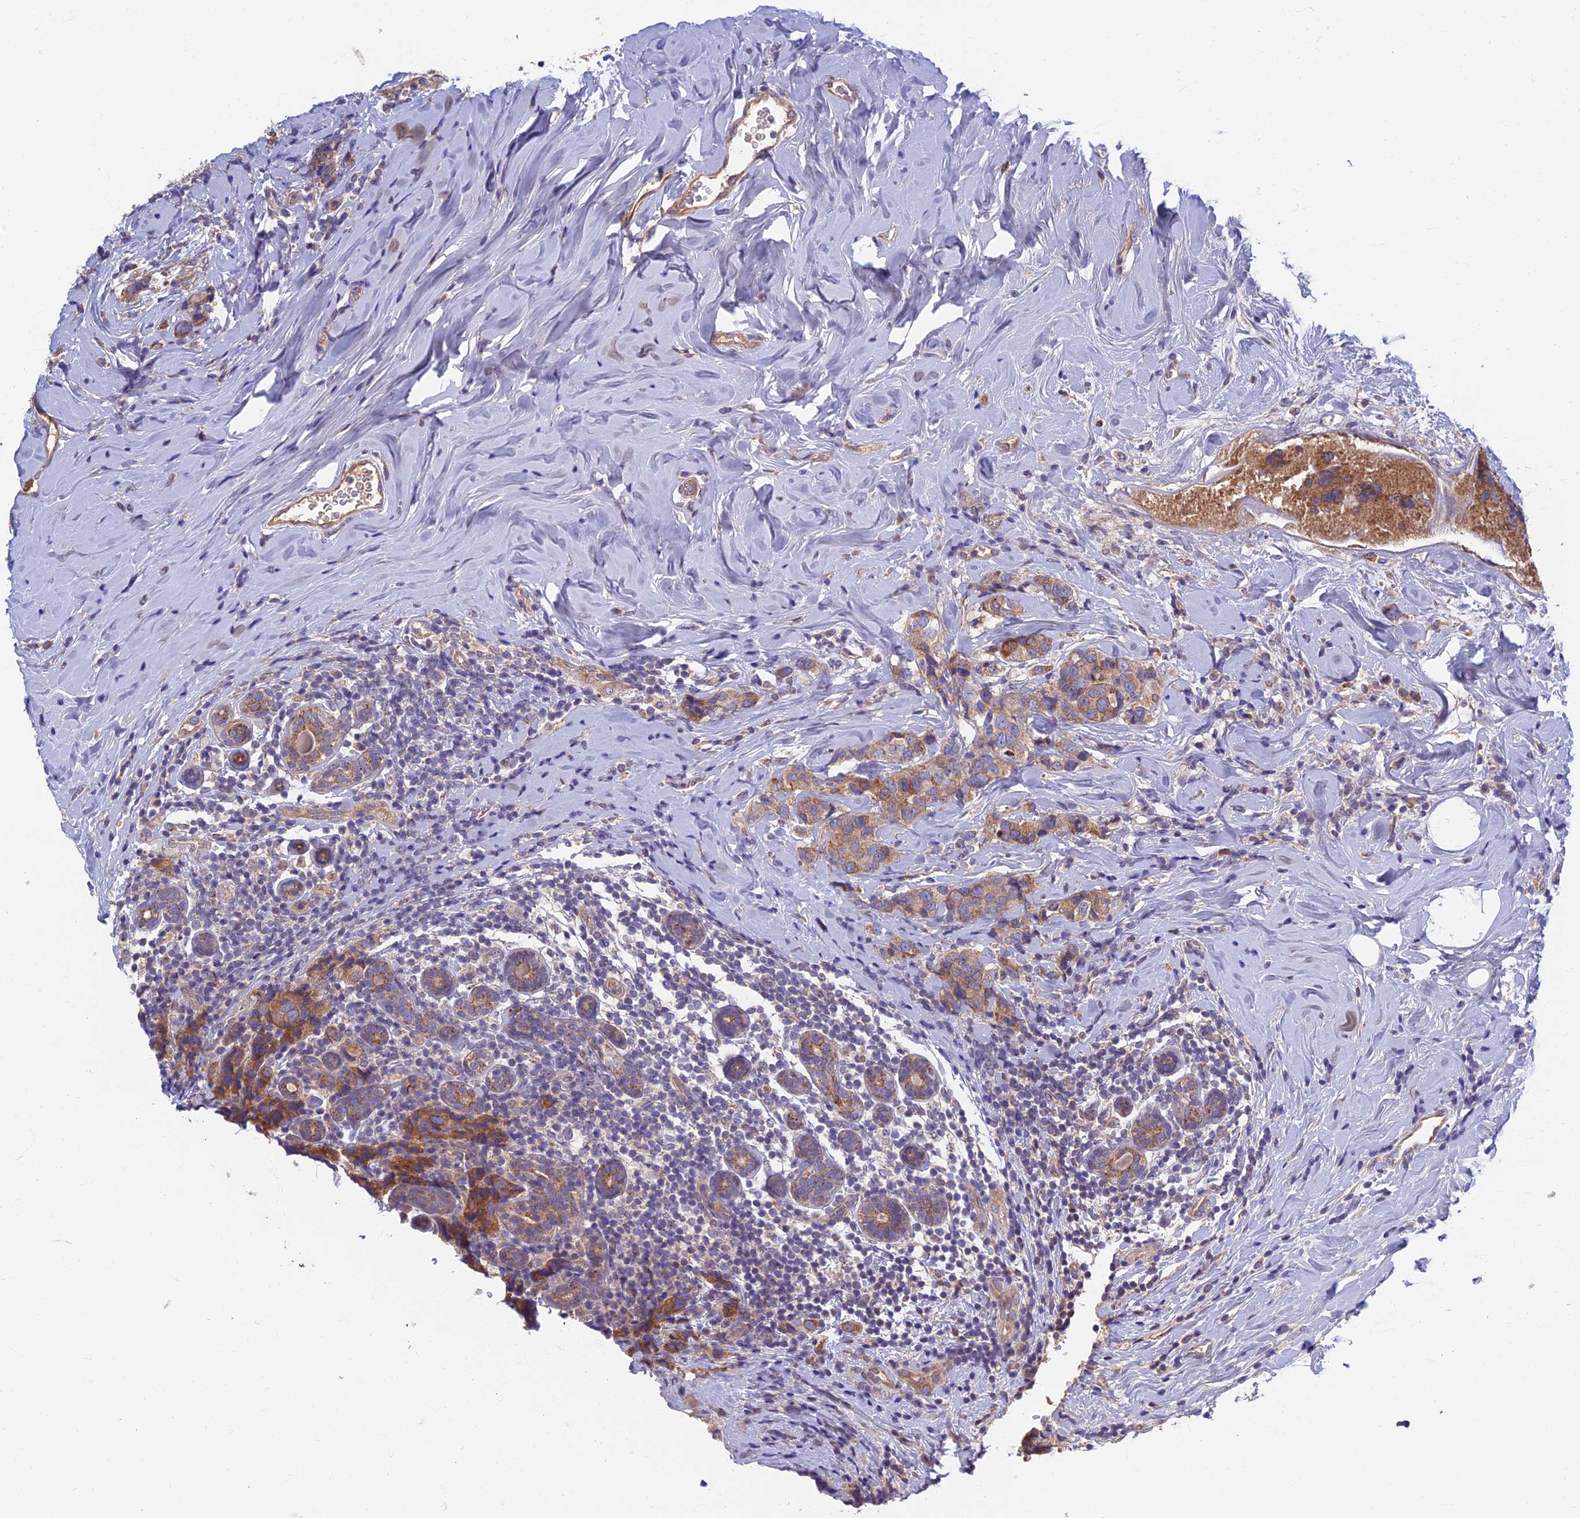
{"staining": {"intensity": "moderate", "quantity": ">75%", "location": "cytoplasmic/membranous"}, "tissue": "breast cancer", "cell_type": "Tumor cells", "image_type": "cancer", "snomed": [{"axis": "morphology", "description": "Lobular carcinoma"}, {"axis": "topography", "description": "Breast"}], "caption": "An immunohistochemistry image of neoplastic tissue is shown. Protein staining in brown highlights moderate cytoplasmic/membranous positivity in breast lobular carcinoma within tumor cells. Nuclei are stained in blue.", "gene": "SOGA1", "patient": {"sex": "female", "age": 59}}